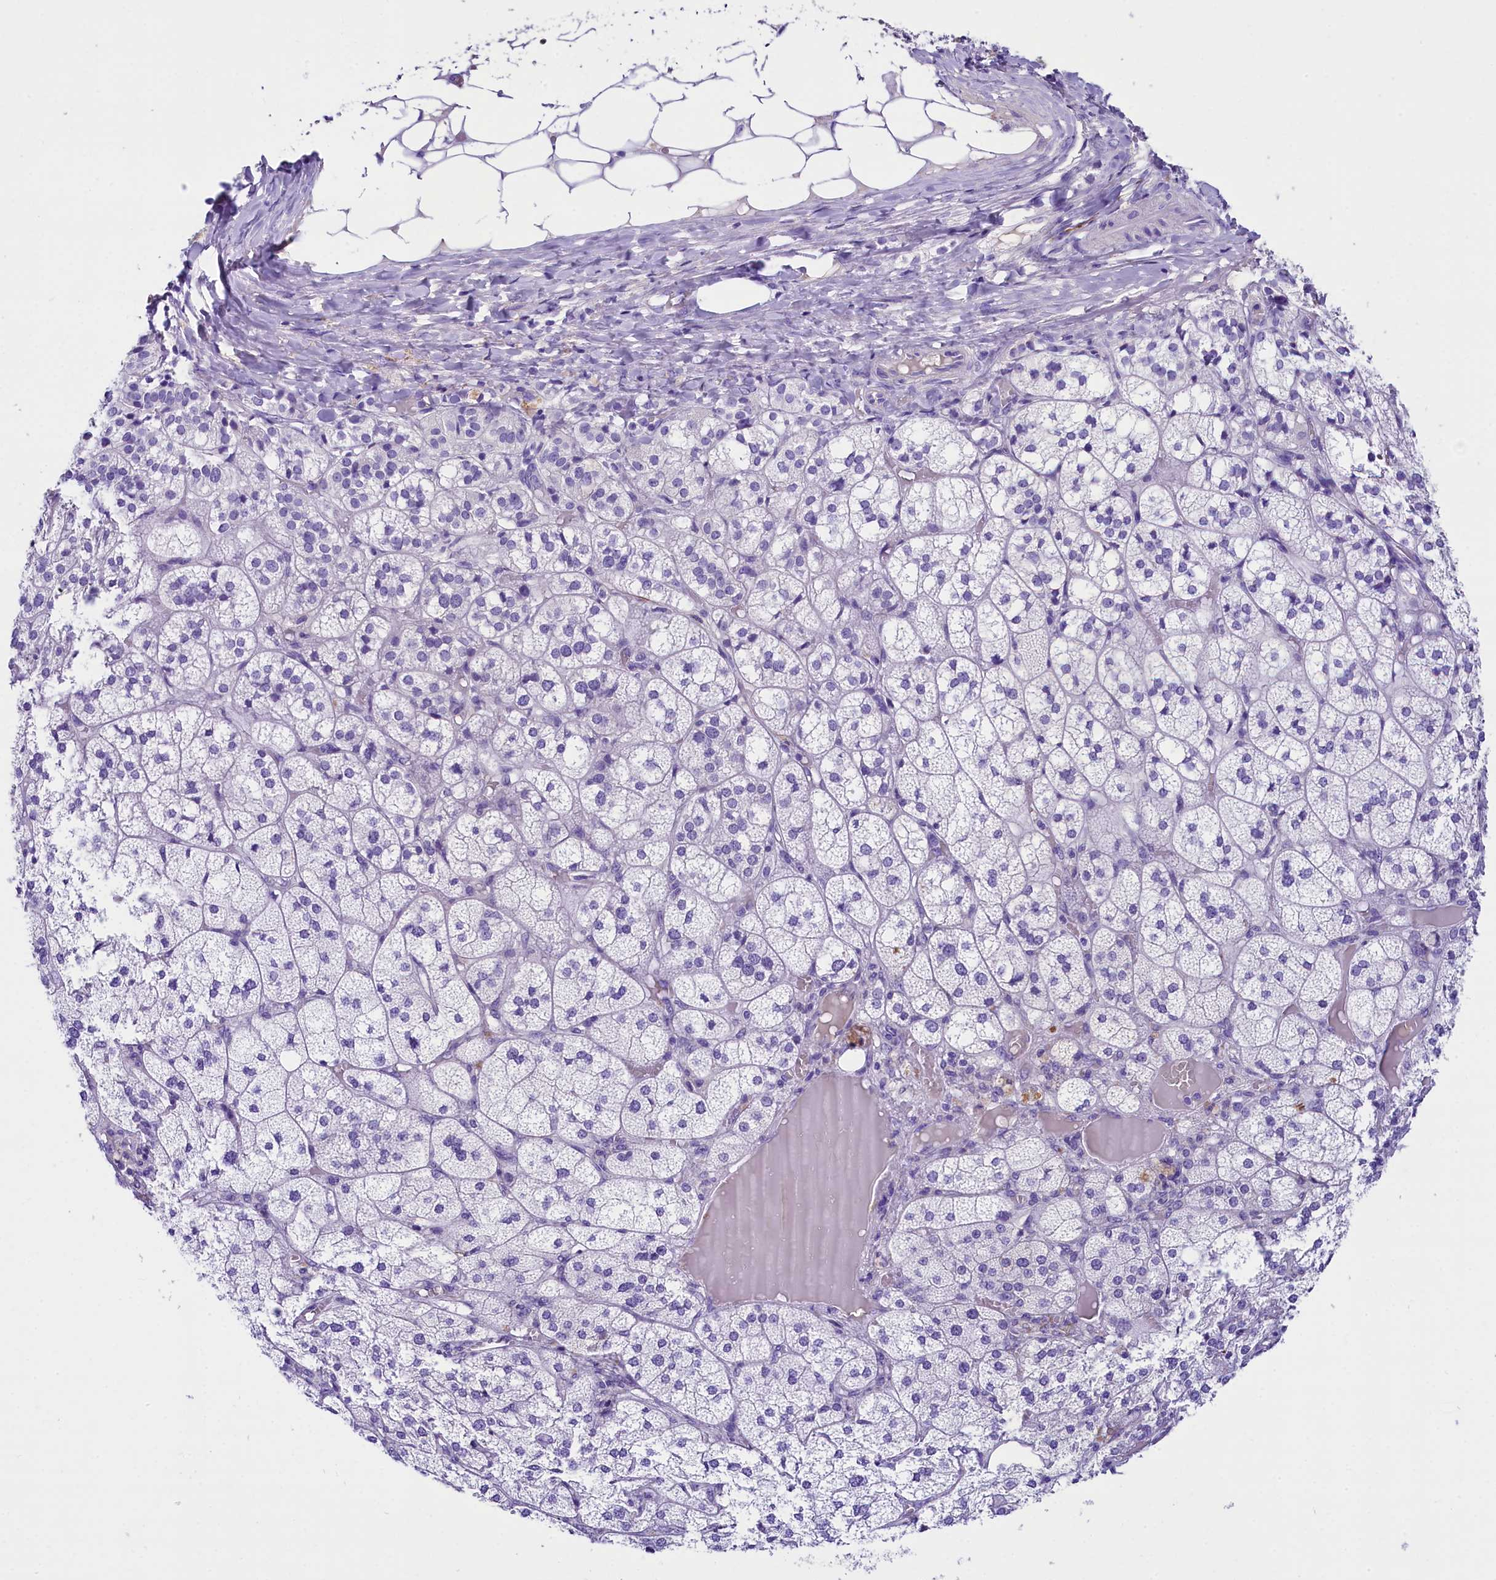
{"staining": {"intensity": "negative", "quantity": "none", "location": "none"}, "tissue": "adrenal gland", "cell_type": "Glandular cells", "image_type": "normal", "snomed": [{"axis": "morphology", "description": "Normal tissue, NOS"}, {"axis": "topography", "description": "Adrenal gland"}], "caption": "High power microscopy image of an immunohistochemistry image of normal adrenal gland, revealing no significant expression in glandular cells. The staining is performed using DAB (3,3'-diaminobenzidine) brown chromogen with nuclei counter-stained in using hematoxylin.", "gene": "SKIDA1", "patient": {"sex": "female", "age": 61}}